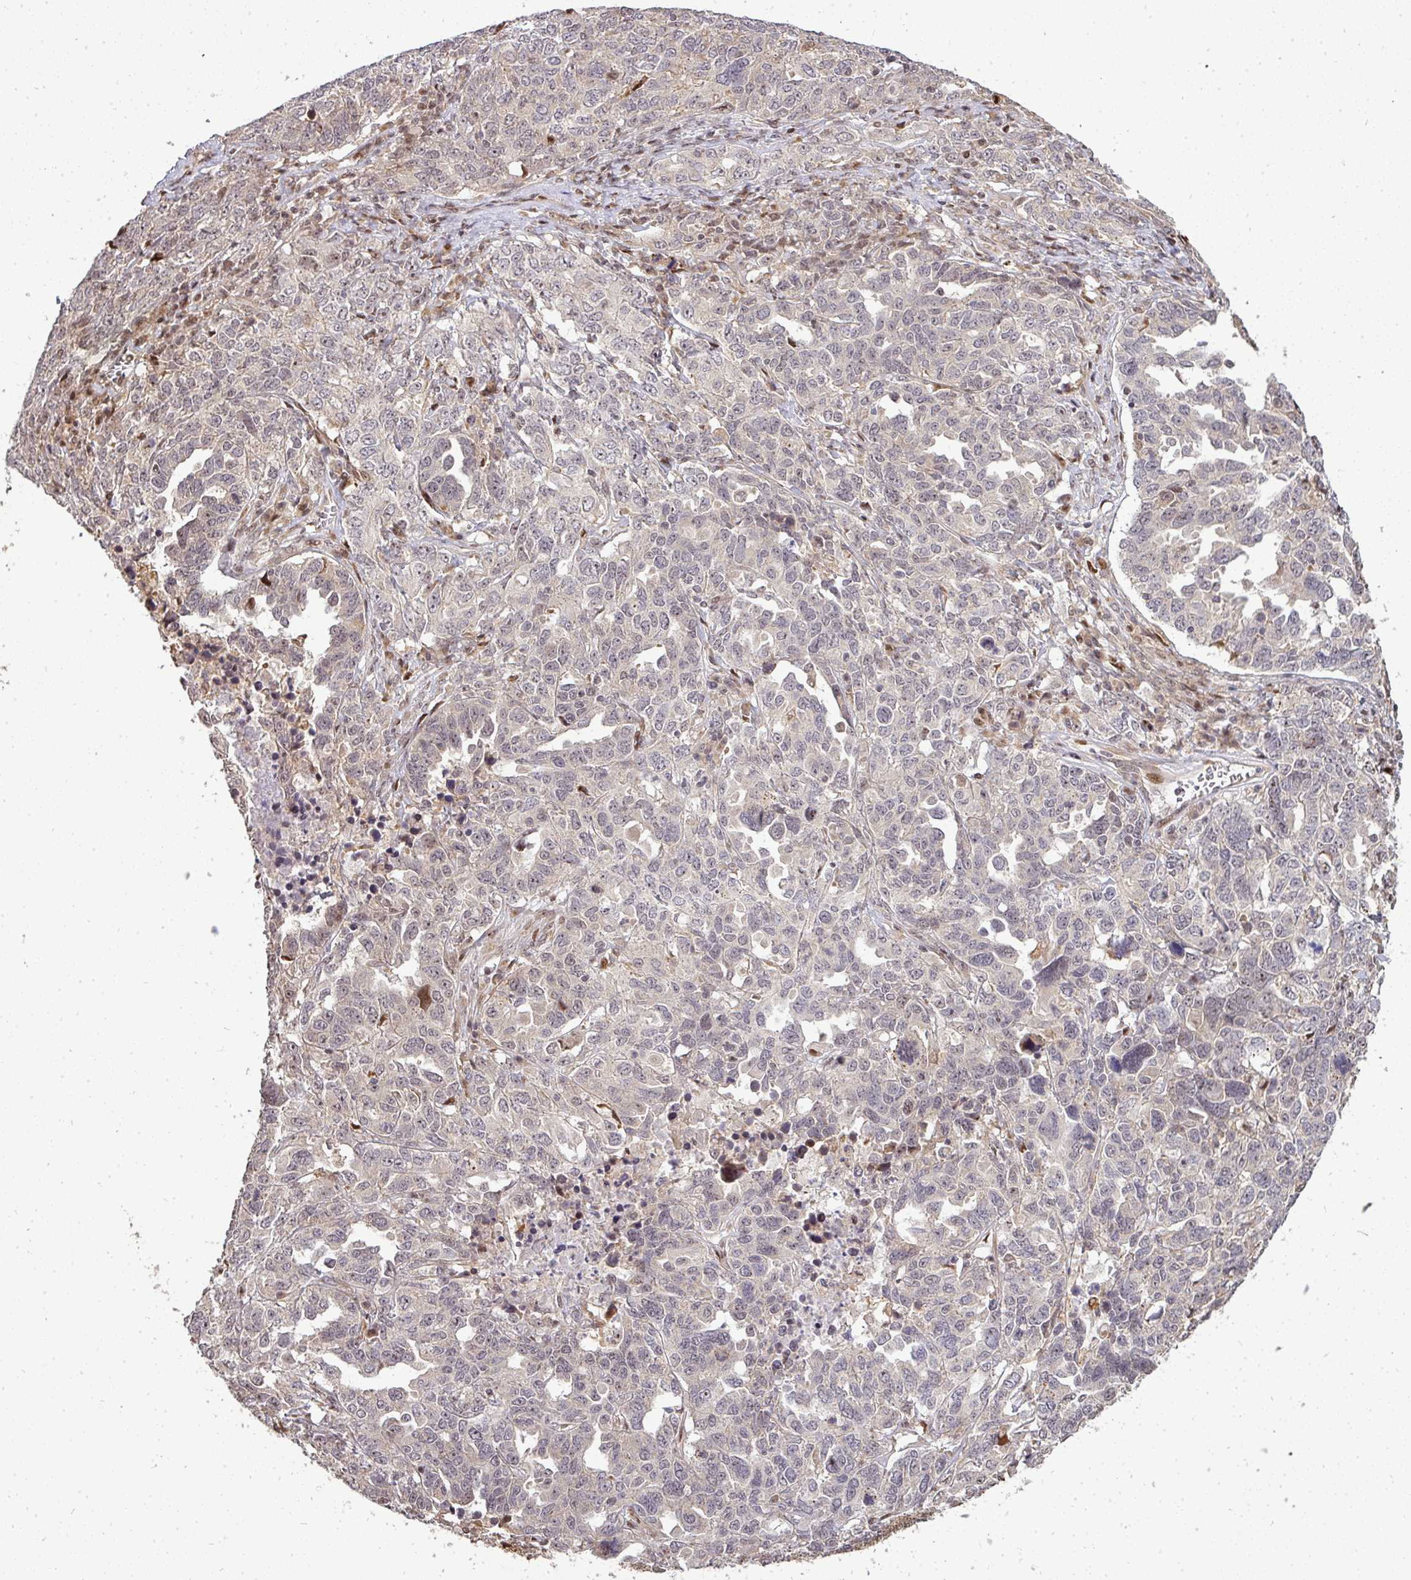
{"staining": {"intensity": "weak", "quantity": "<25%", "location": "nuclear"}, "tissue": "ovarian cancer", "cell_type": "Tumor cells", "image_type": "cancer", "snomed": [{"axis": "morphology", "description": "Carcinoma, endometroid"}, {"axis": "topography", "description": "Ovary"}], "caption": "There is no significant expression in tumor cells of ovarian cancer.", "gene": "PATZ1", "patient": {"sex": "female", "age": 62}}